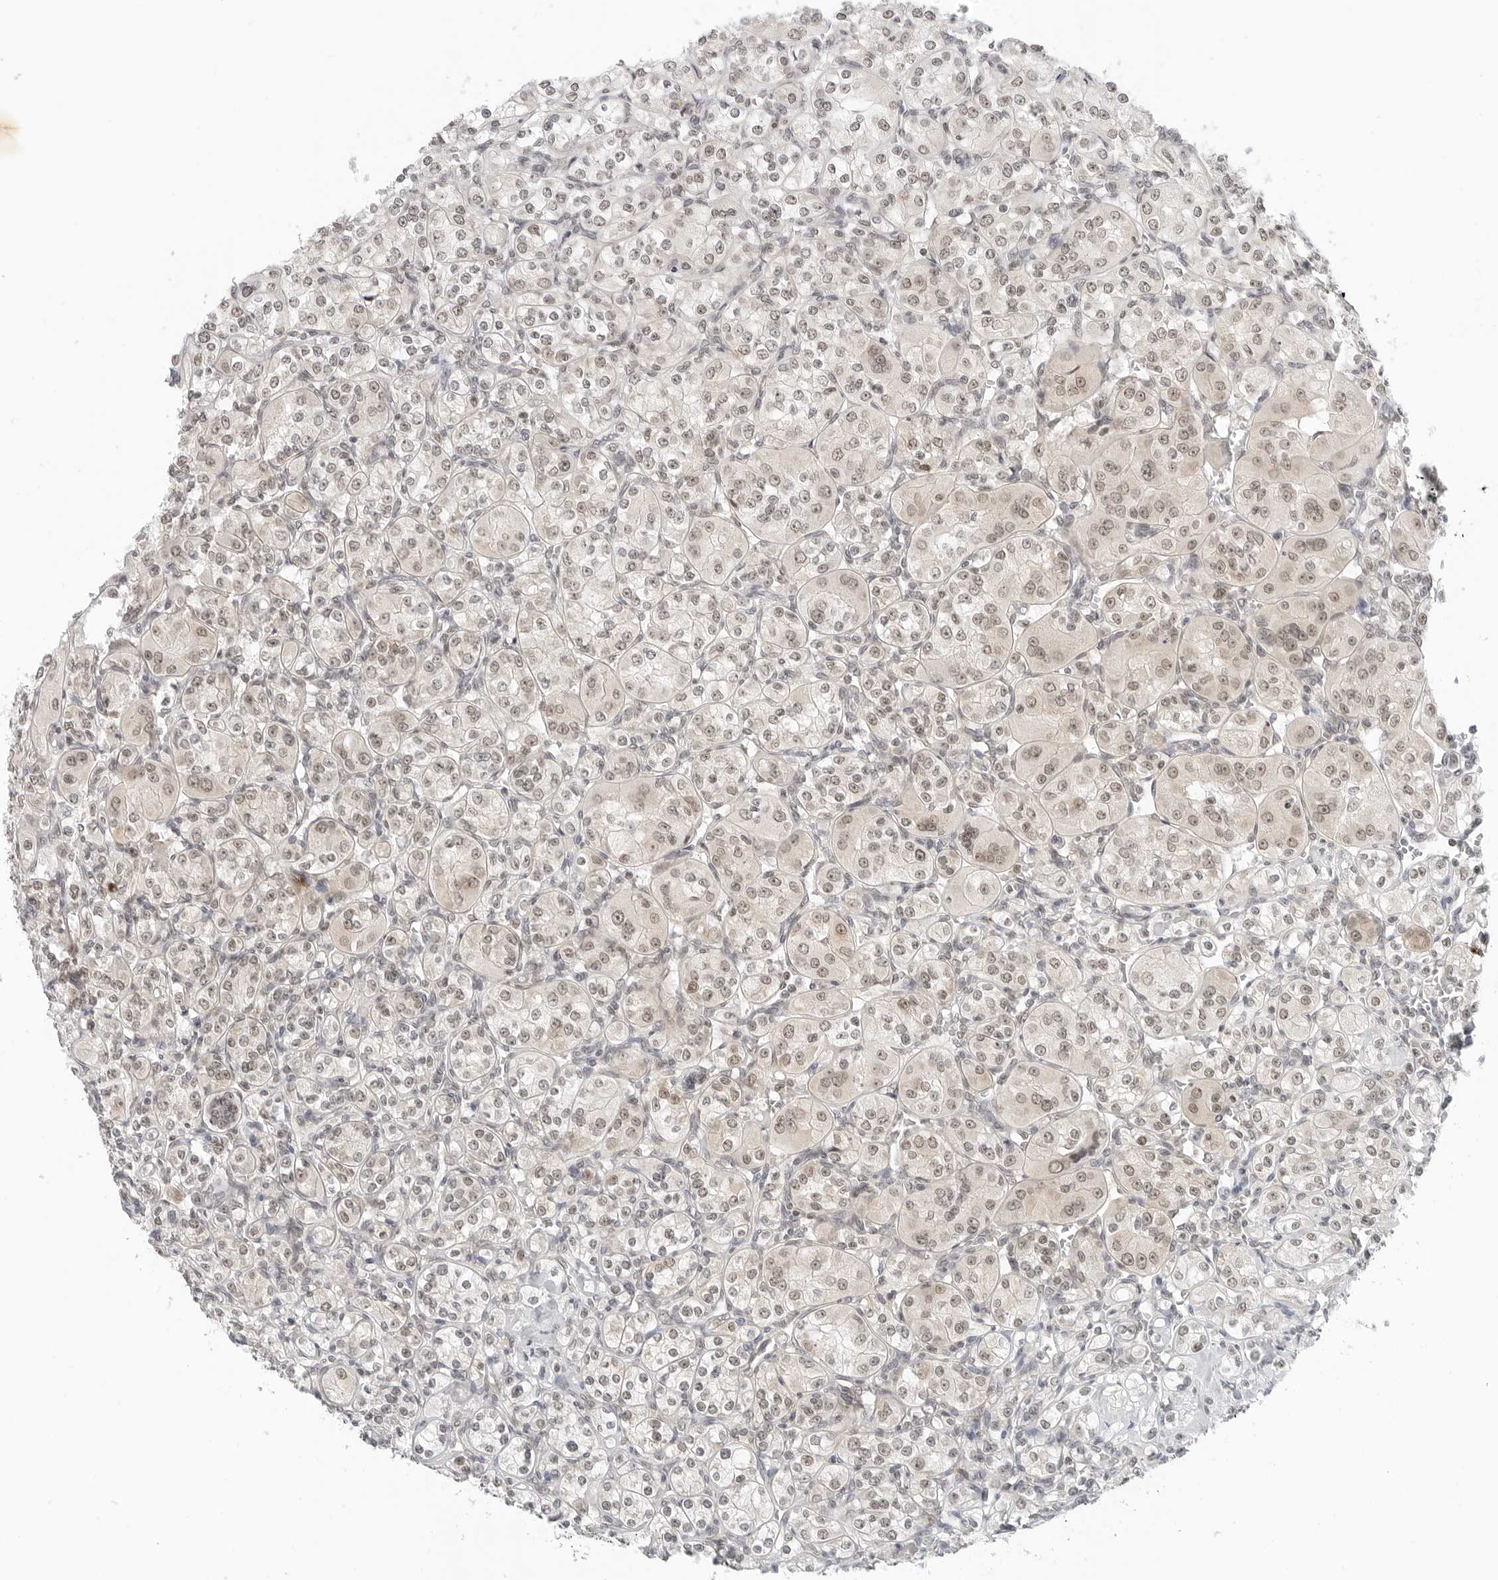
{"staining": {"intensity": "weak", "quantity": "25%-75%", "location": "nuclear"}, "tissue": "renal cancer", "cell_type": "Tumor cells", "image_type": "cancer", "snomed": [{"axis": "morphology", "description": "Adenocarcinoma, NOS"}, {"axis": "topography", "description": "Kidney"}], "caption": "A high-resolution photomicrograph shows IHC staining of renal cancer (adenocarcinoma), which displays weak nuclear expression in about 25%-75% of tumor cells. (DAB = brown stain, brightfield microscopy at high magnification).", "gene": "METAP1", "patient": {"sex": "male", "age": 77}}